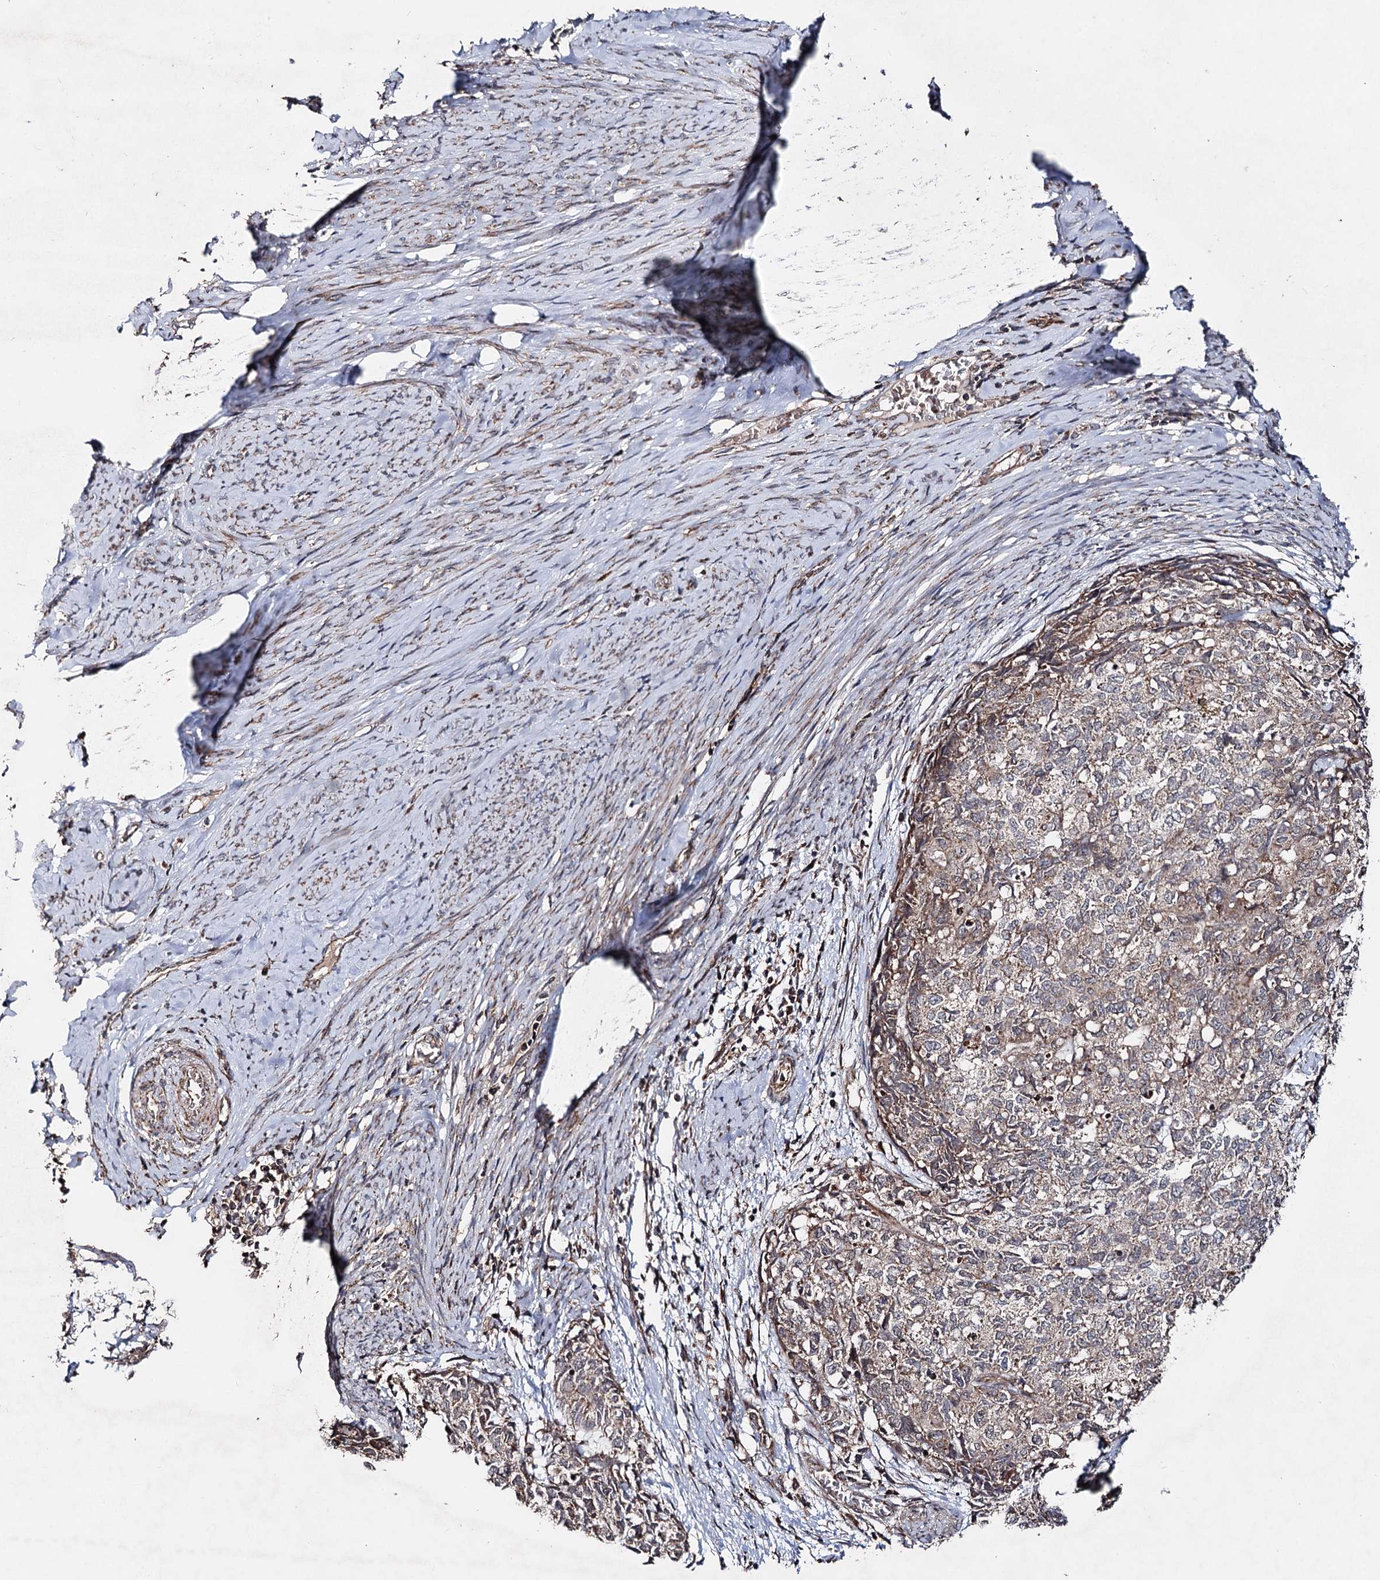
{"staining": {"intensity": "weak", "quantity": ">75%", "location": "cytoplasmic/membranous"}, "tissue": "cervical cancer", "cell_type": "Tumor cells", "image_type": "cancer", "snomed": [{"axis": "morphology", "description": "Squamous cell carcinoma, NOS"}, {"axis": "topography", "description": "Cervix"}], "caption": "Immunohistochemical staining of cervical squamous cell carcinoma reveals low levels of weak cytoplasmic/membranous positivity in approximately >75% of tumor cells.", "gene": "MINDY3", "patient": {"sex": "female", "age": 63}}